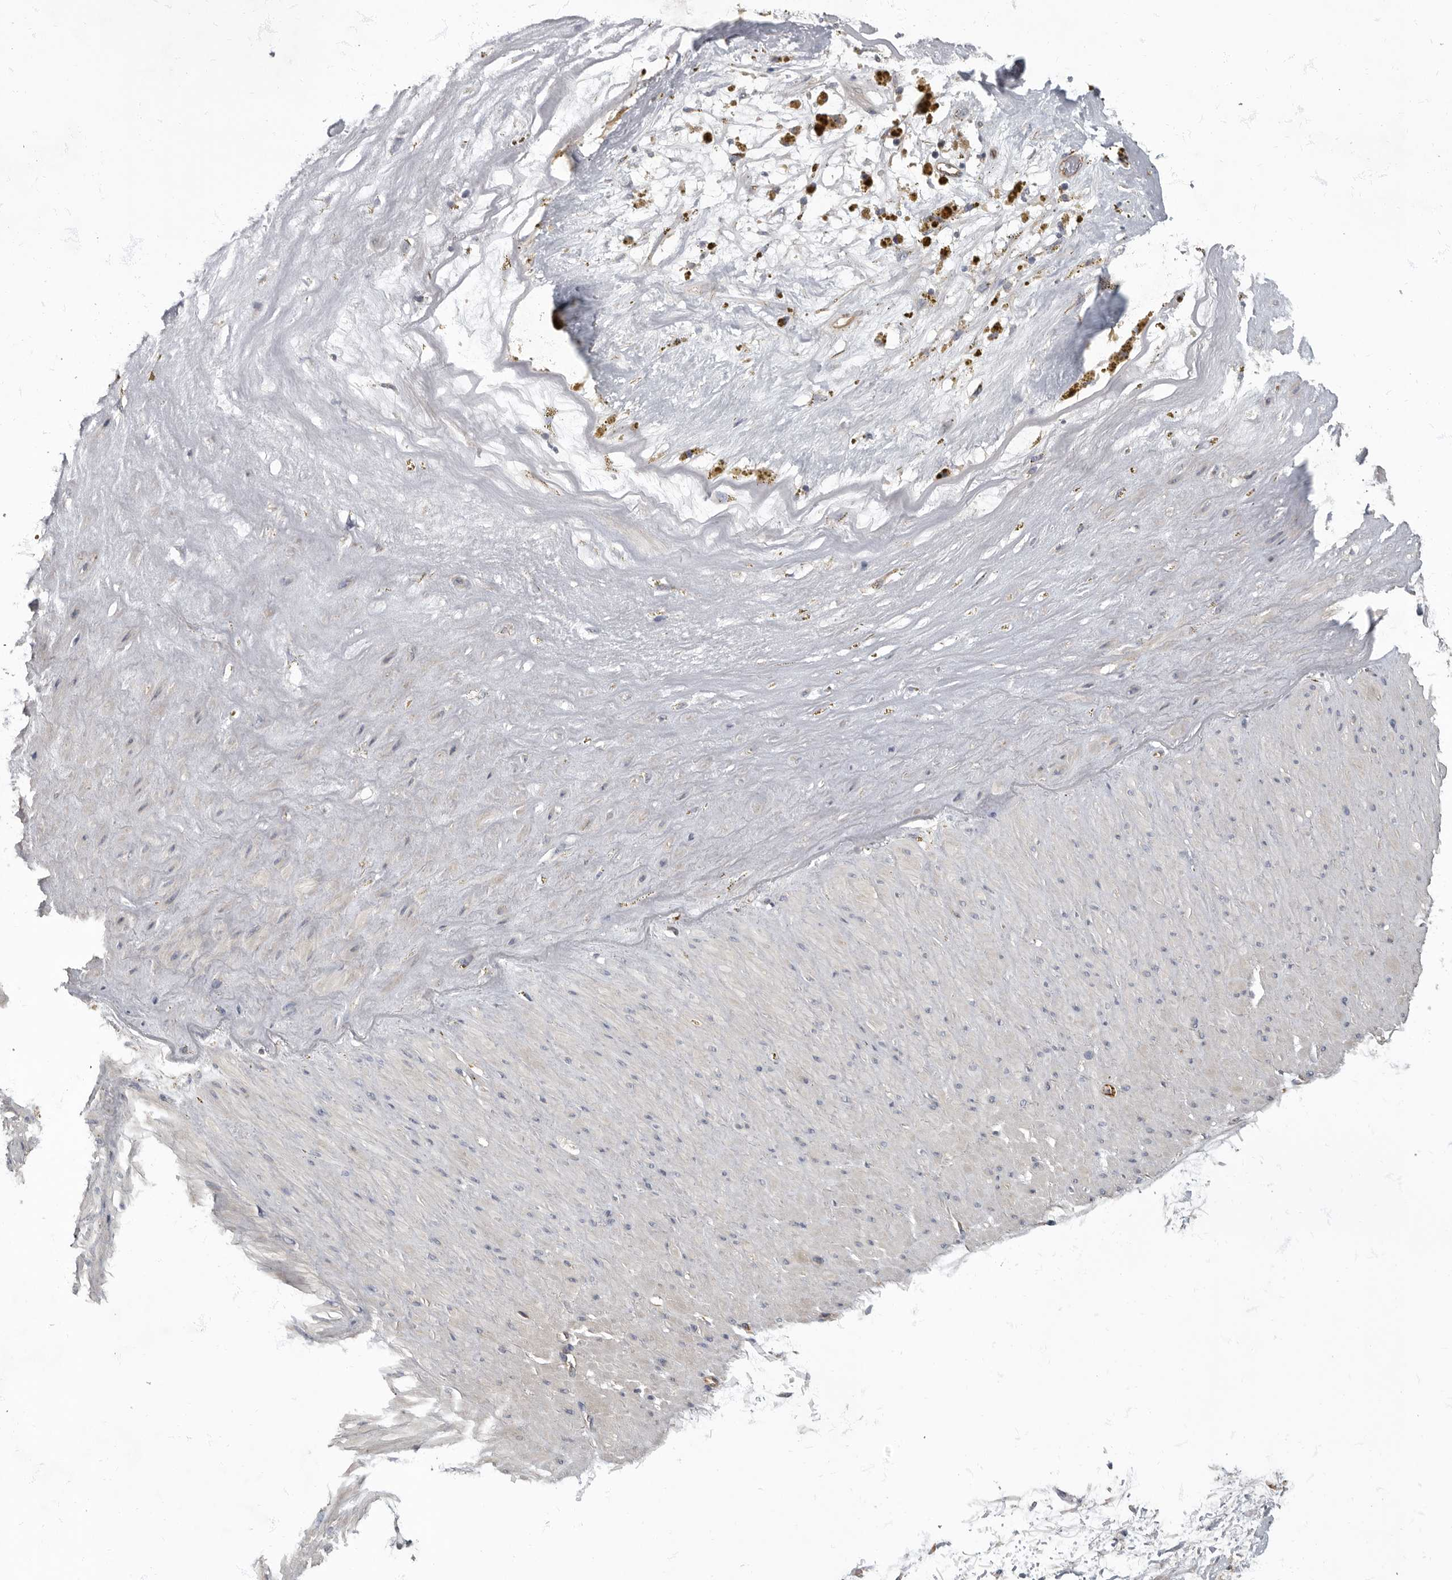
{"staining": {"intensity": "negative", "quantity": "none", "location": "none"}, "tissue": "soft tissue", "cell_type": "Fibroblasts", "image_type": "normal", "snomed": [{"axis": "morphology", "description": "Normal tissue, NOS"}, {"axis": "topography", "description": "Soft tissue"}], "caption": "Immunohistochemistry (IHC) of benign soft tissue demonstrates no staining in fibroblasts.", "gene": "PDK1", "patient": {"sex": "male", "age": 72}}